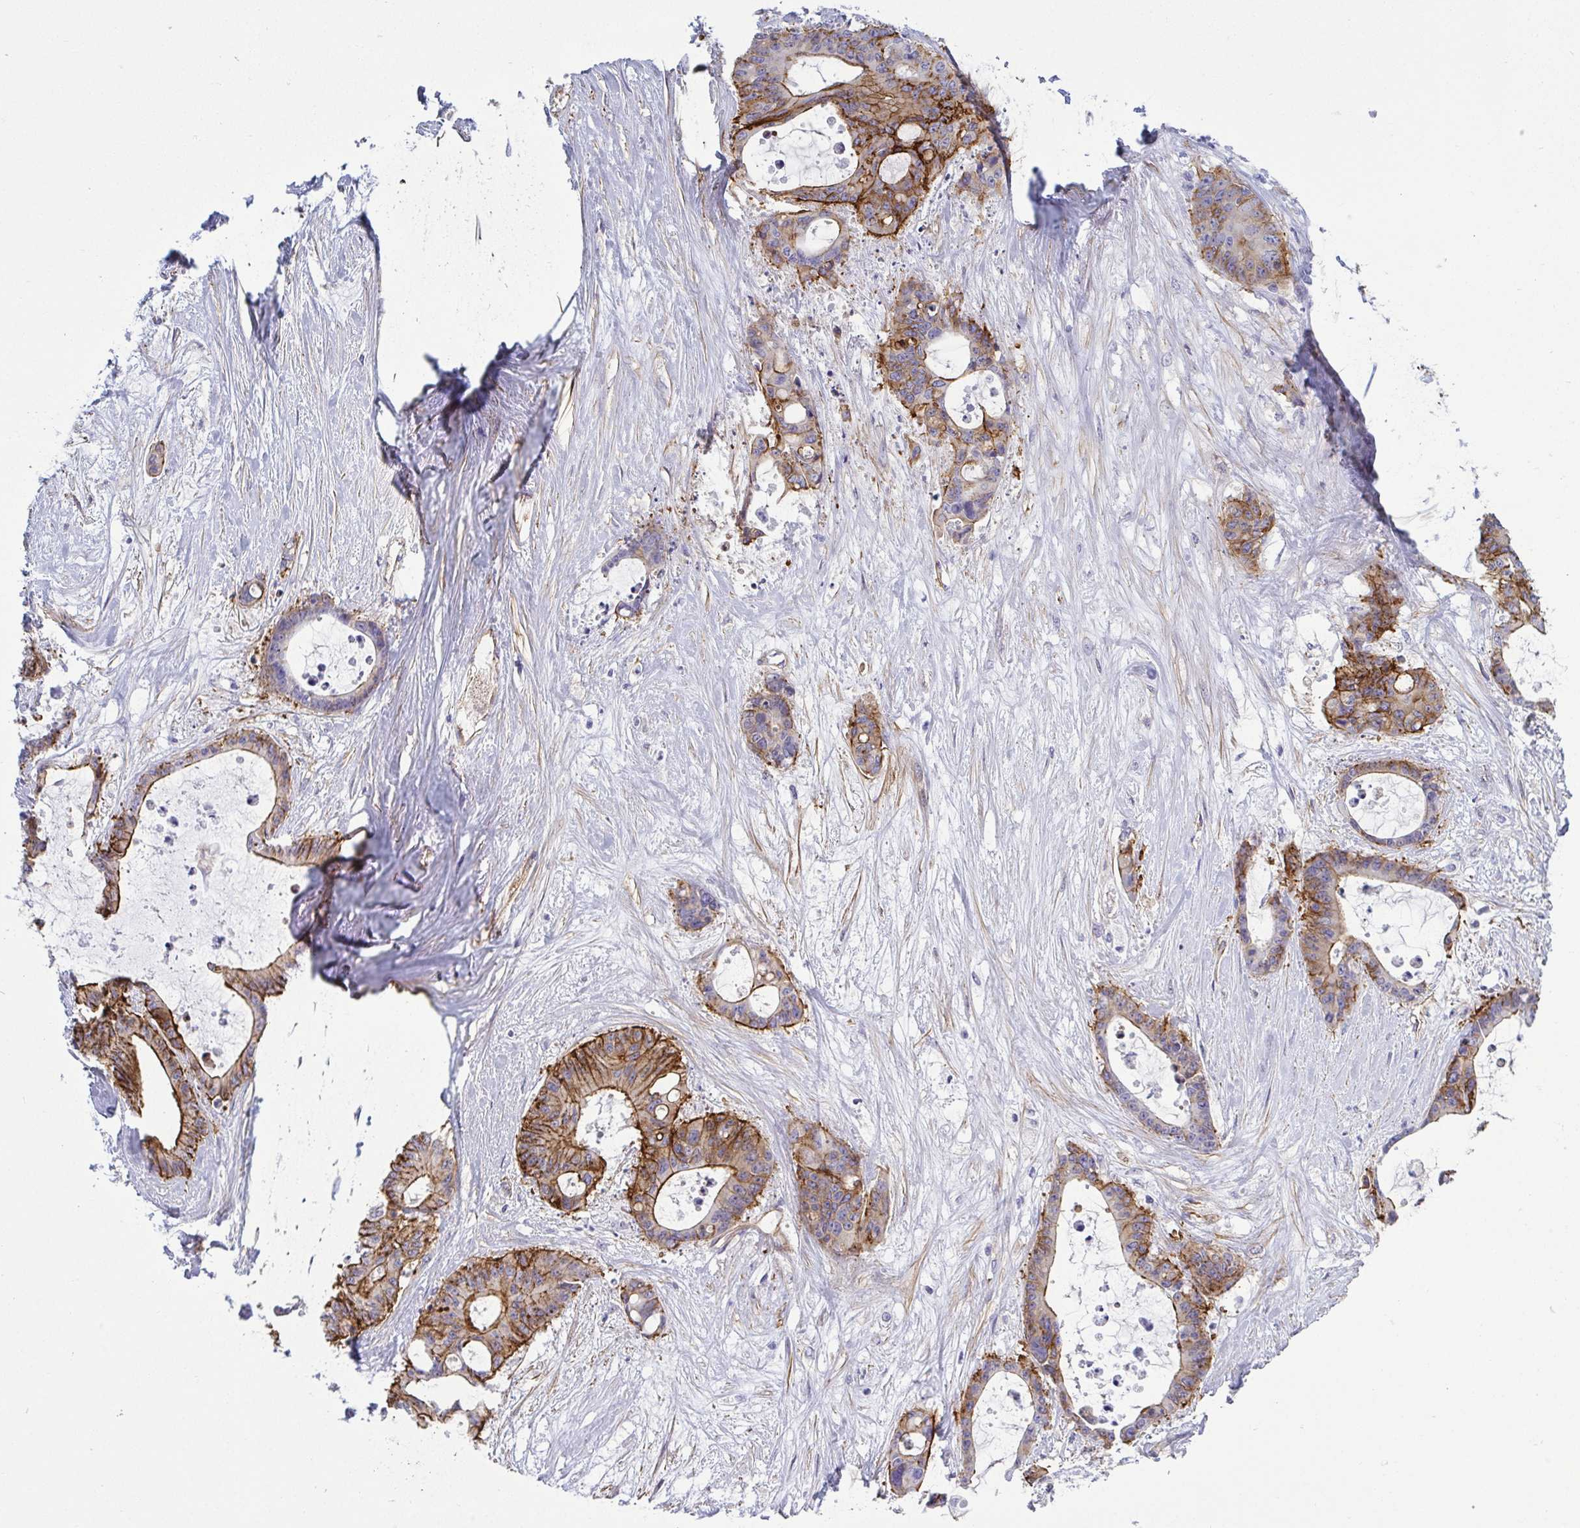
{"staining": {"intensity": "moderate", "quantity": "25%-75%", "location": "cytoplasmic/membranous"}, "tissue": "liver cancer", "cell_type": "Tumor cells", "image_type": "cancer", "snomed": [{"axis": "morphology", "description": "Normal tissue, NOS"}, {"axis": "morphology", "description": "Cholangiocarcinoma"}, {"axis": "topography", "description": "Liver"}, {"axis": "topography", "description": "Peripheral nerve tissue"}], "caption": "A medium amount of moderate cytoplasmic/membranous expression is seen in approximately 25%-75% of tumor cells in liver cancer tissue. (brown staining indicates protein expression, while blue staining denotes nuclei).", "gene": "LIMA1", "patient": {"sex": "female", "age": 73}}